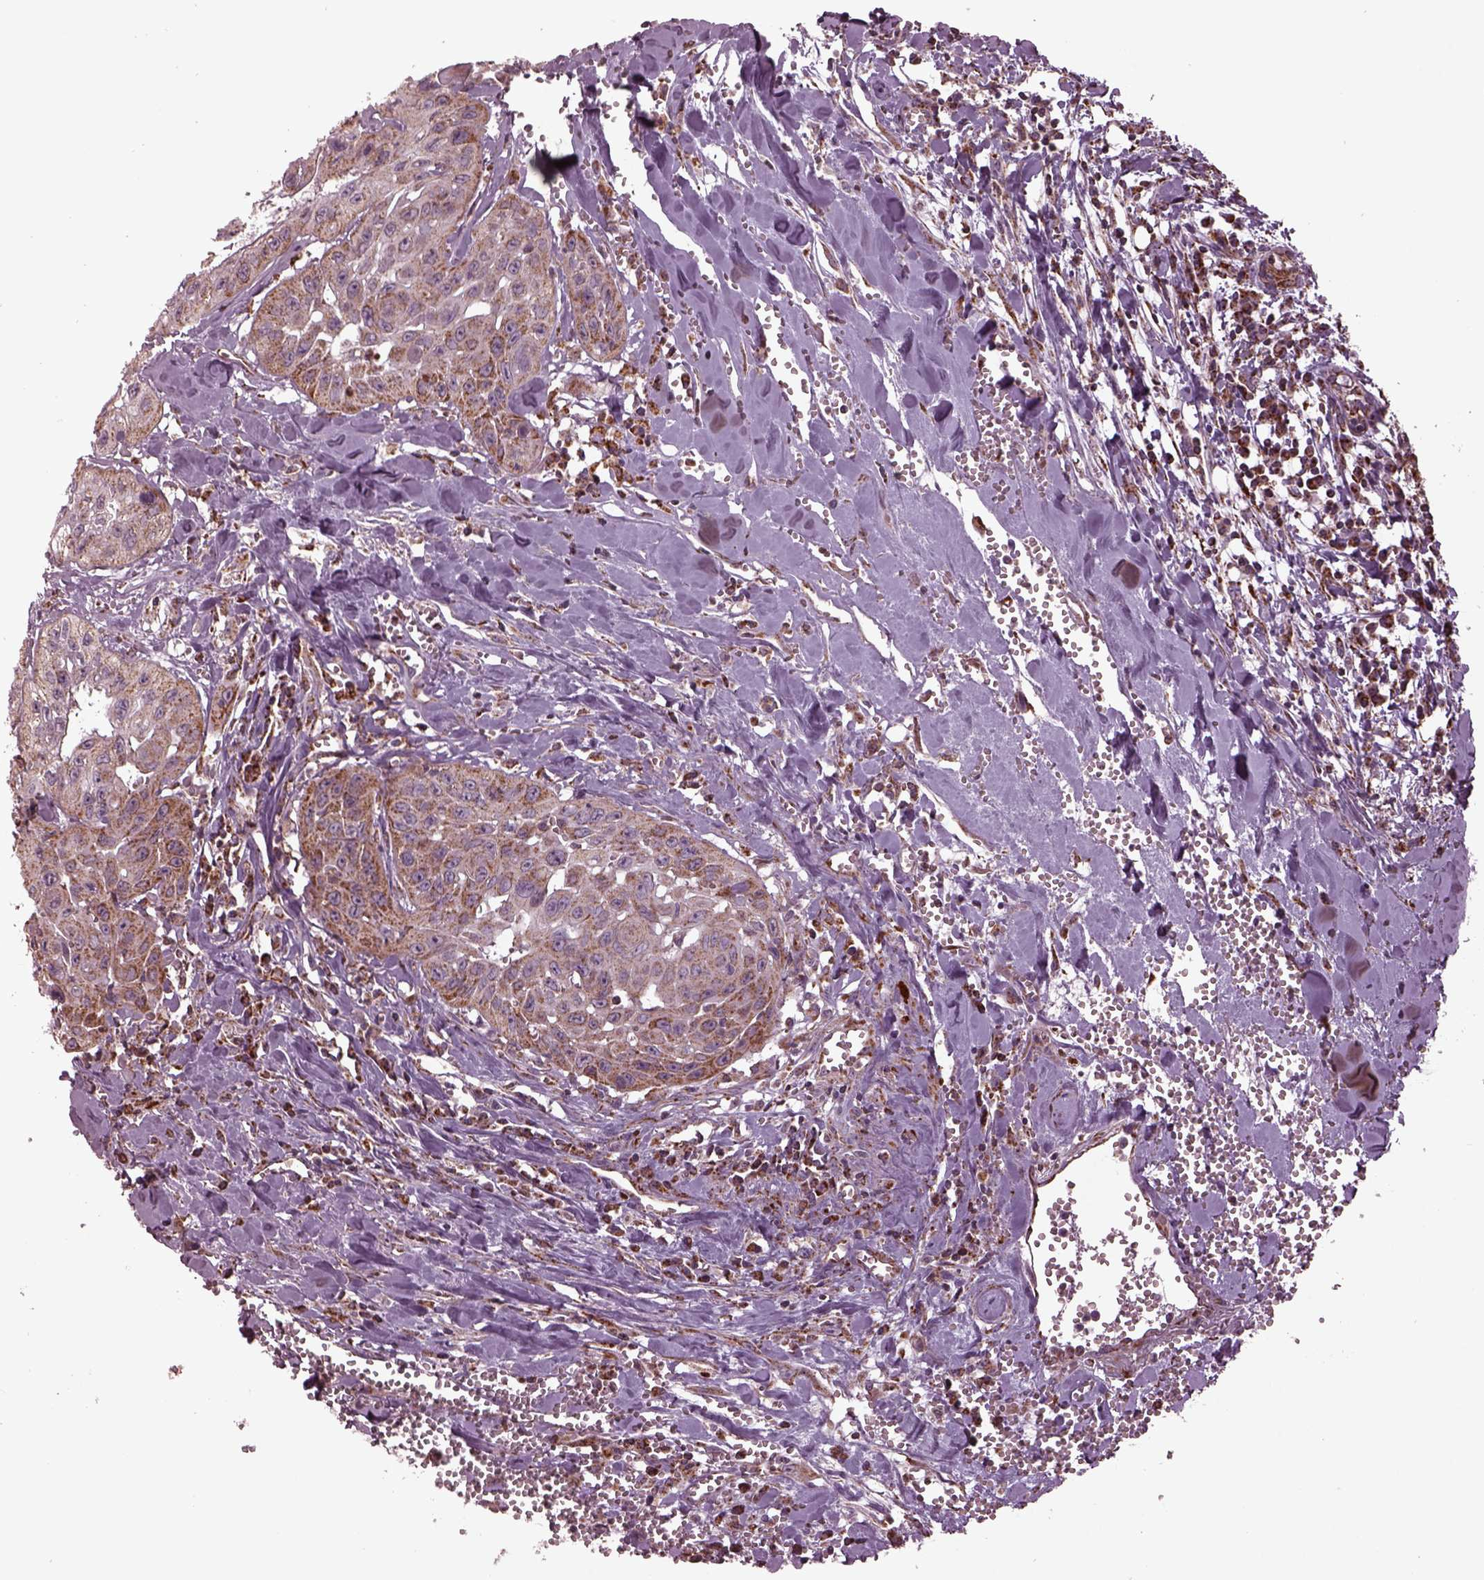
{"staining": {"intensity": "weak", "quantity": ">75%", "location": "cytoplasmic/membranous"}, "tissue": "head and neck cancer", "cell_type": "Tumor cells", "image_type": "cancer", "snomed": [{"axis": "morphology", "description": "Adenocarcinoma, NOS"}, {"axis": "topography", "description": "Head-Neck"}], "caption": "Adenocarcinoma (head and neck) tissue reveals weak cytoplasmic/membranous expression in approximately >75% of tumor cells", "gene": "TMEM254", "patient": {"sex": "male", "age": 73}}